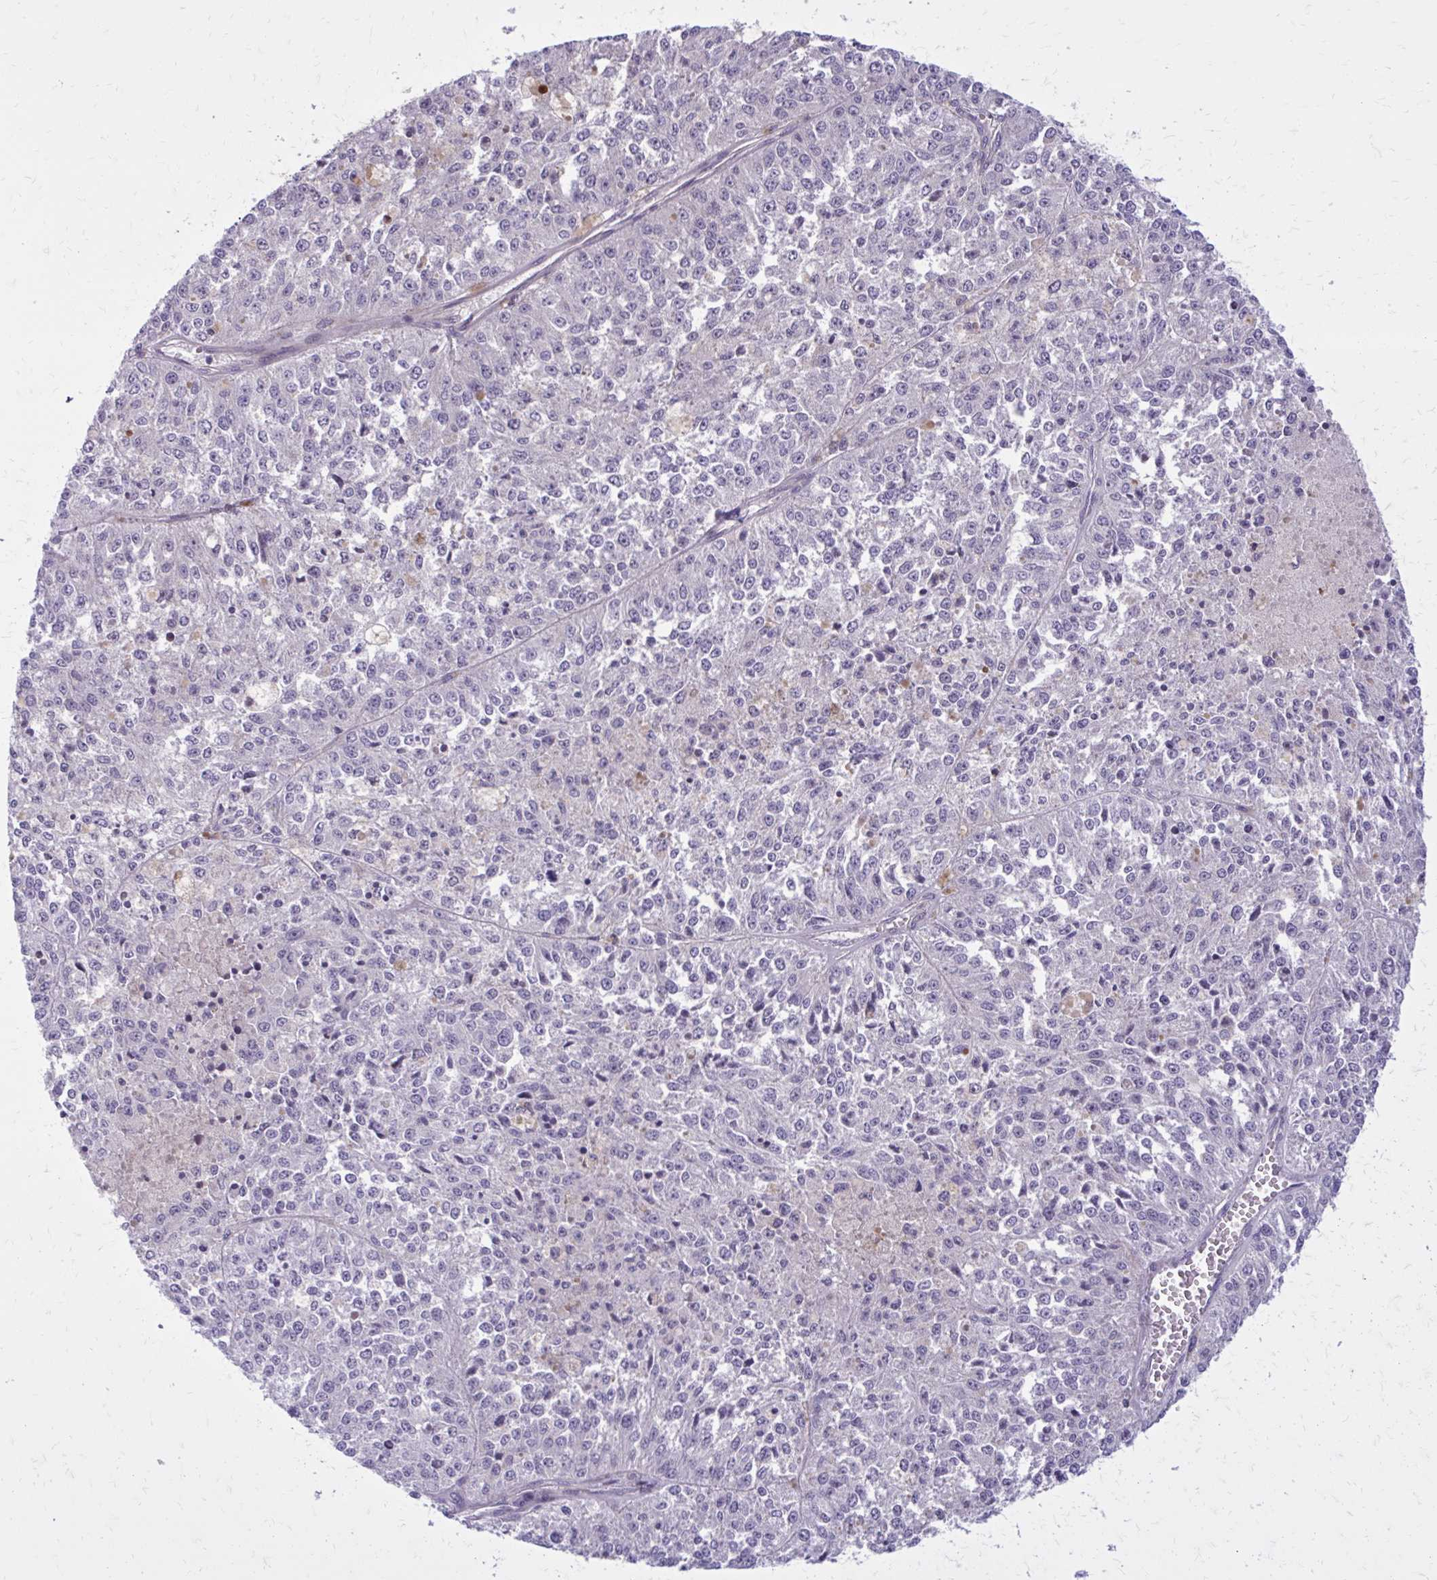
{"staining": {"intensity": "negative", "quantity": "none", "location": "none"}, "tissue": "melanoma", "cell_type": "Tumor cells", "image_type": "cancer", "snomed": [{"axis": "morphology", "description": "Malignant melanoma, Metastatic site"}, {"axis": "topography", "description": "Lymph node"}], "caption": "Tumor cells show no significant protein expression in malignant melanoma (metastatic site). Nuclei are stained in blue.", "gene": "FAP", "patient": {"sex": "female", "age": 64}}